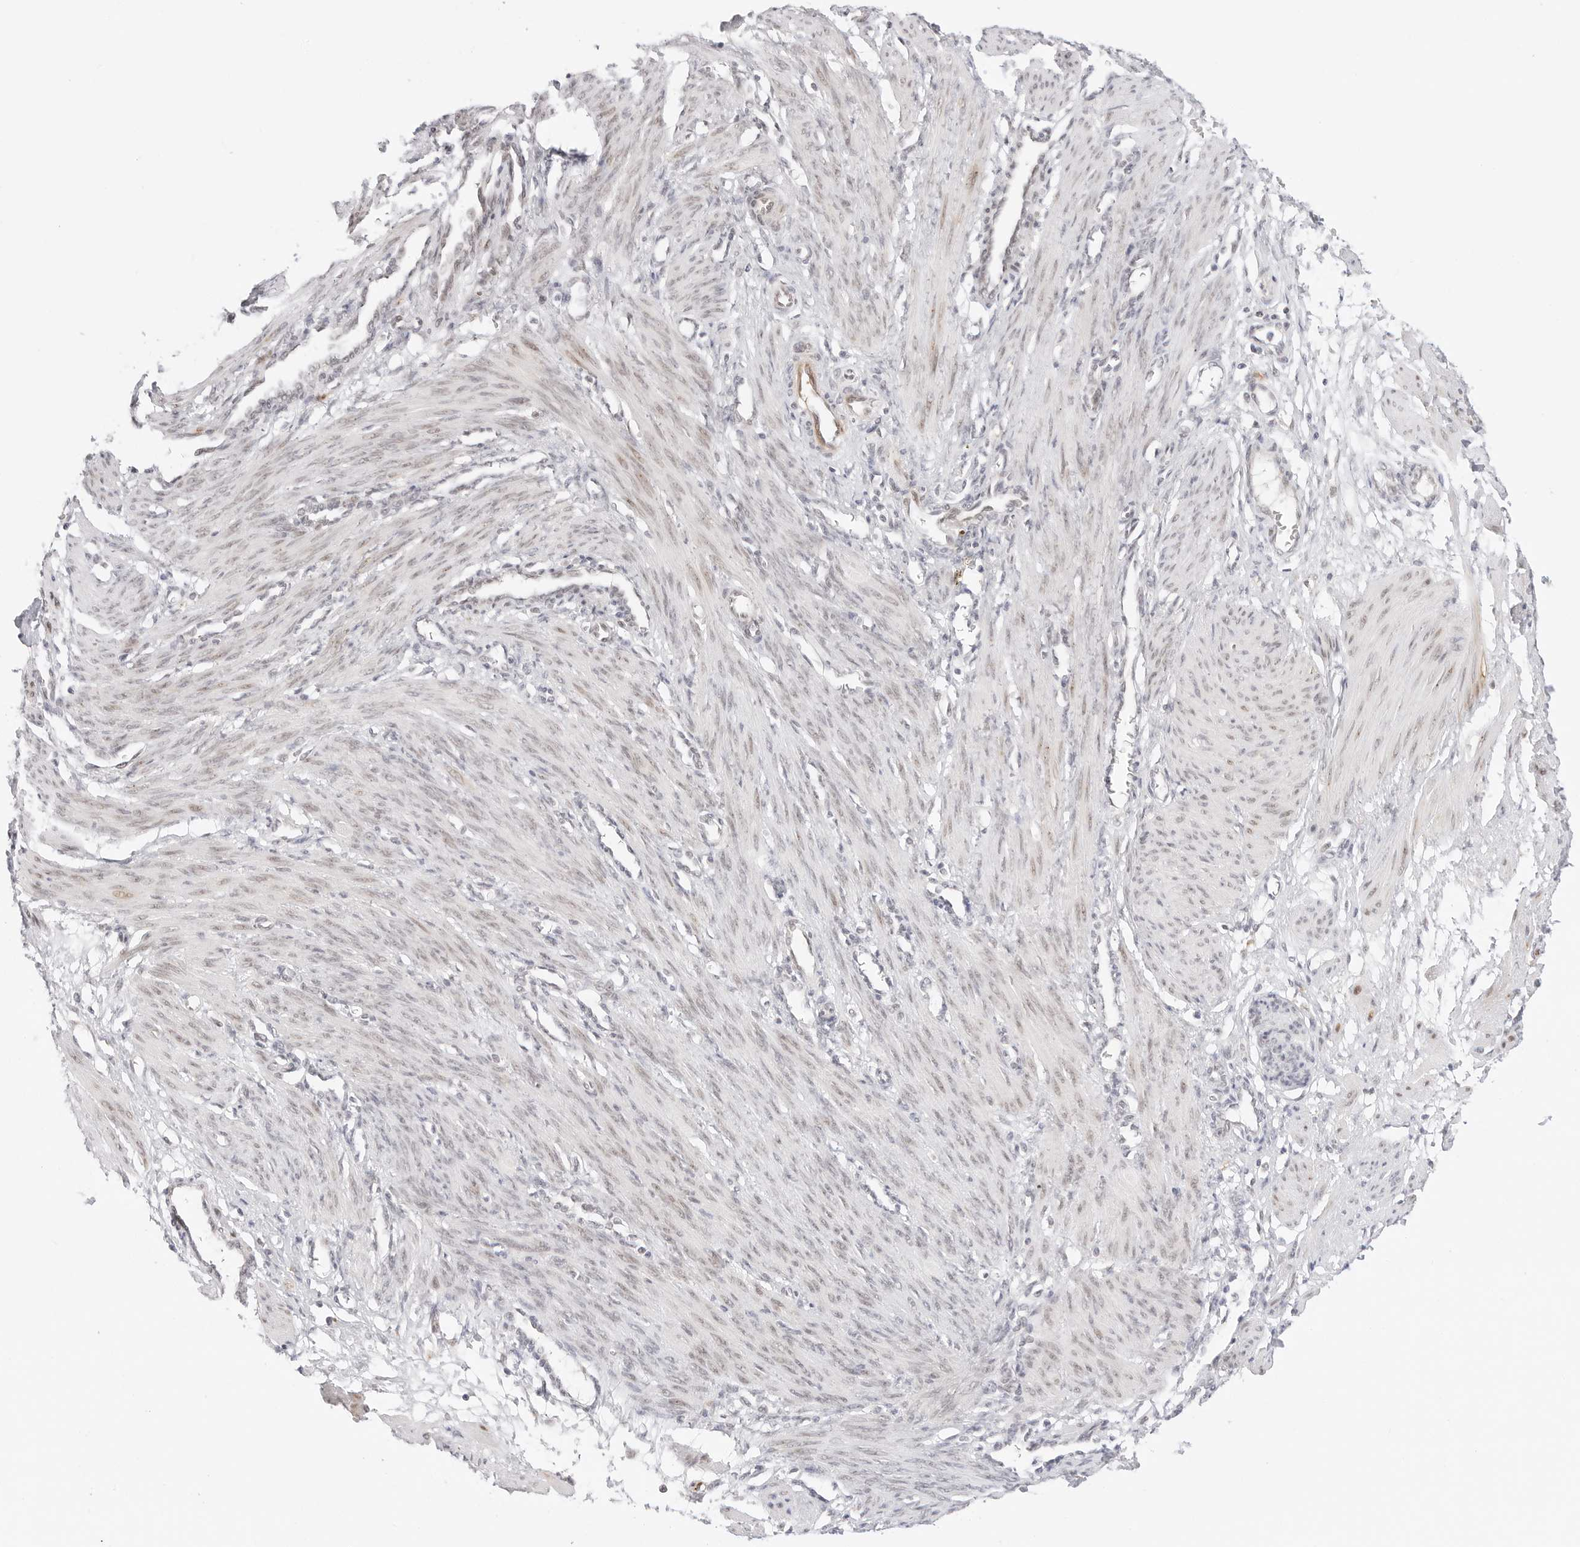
{"staining": {"intensity": "weak", "quantity": ">75%", "location": "nuclear"}, "tissue": "smooth muscle", "cell_type": "Smooth muscle cells", "image_type": "normal", "snomed": [{"axis": "morphology", "description": "Normal tissue, NOS"}, {"axis": "topography", "description": "Endometrium"}], "caption": "Protein positivity by immunohistochemistry demonstrates weak nuclear staining in about >75% of smooth muscle cells in unremarkable smooth muscle.", "gene": "HIPK3", "patient": {"sex": "female", "age": 33}}